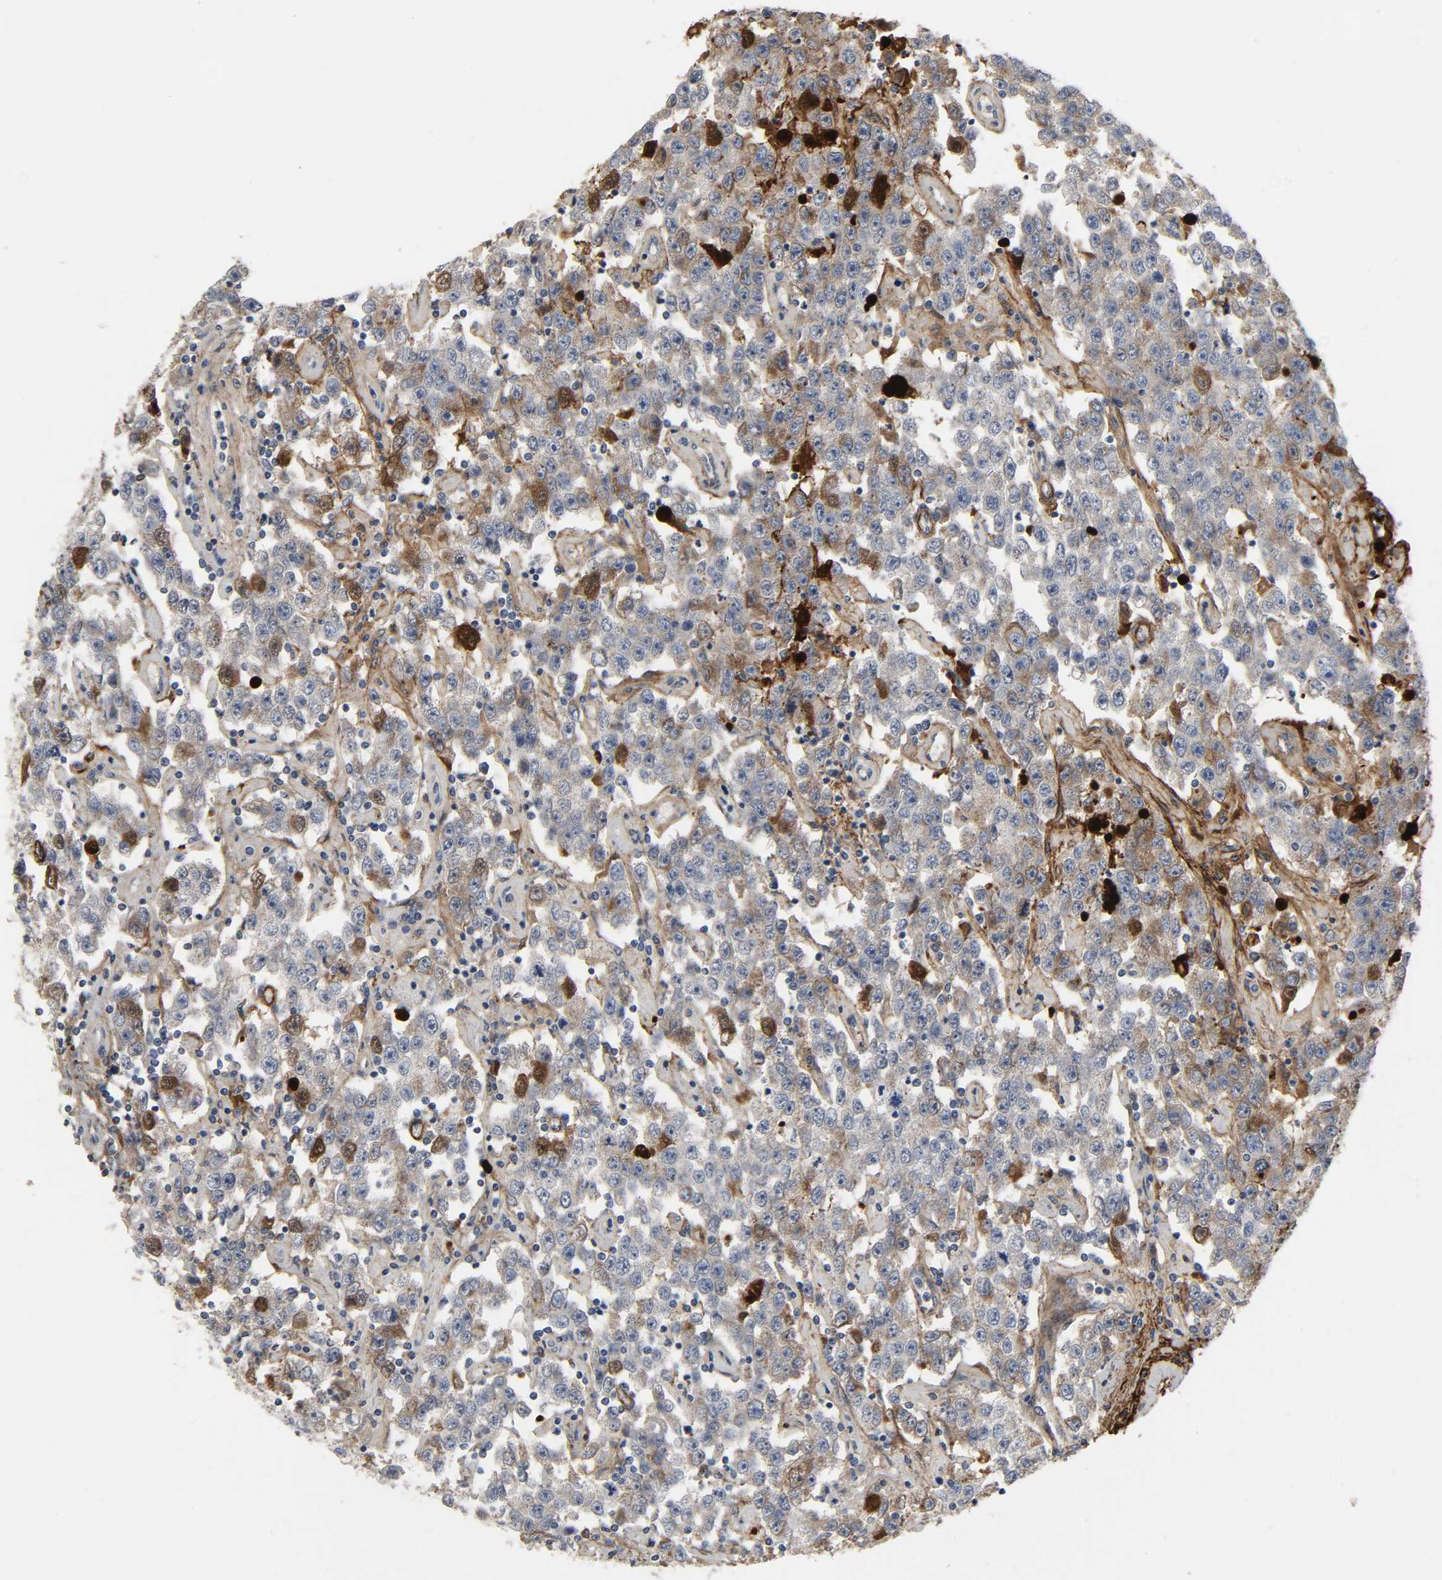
{"staining": {"intensity": "moderate", "quantity": "25%-75%", "location": "cytoplasmic/membranous"}, "tissue": "testis cancer", "cell_type": "Tumor cells", "image_type": "cancer", "snomed": [{"axis": "morphology", "description": "Seminoma, NOS"}, {"axis": "topography", "description": "Testis"}], "caption": "A micrograph of human testis seminoma stained for a protein exhibits moderate cytoplasmic/membranous brown staining in tumor cells. Nuclei are stained in blue.", "gene": "FBLN5", "patient": {"sex": "male", "age": 52}}